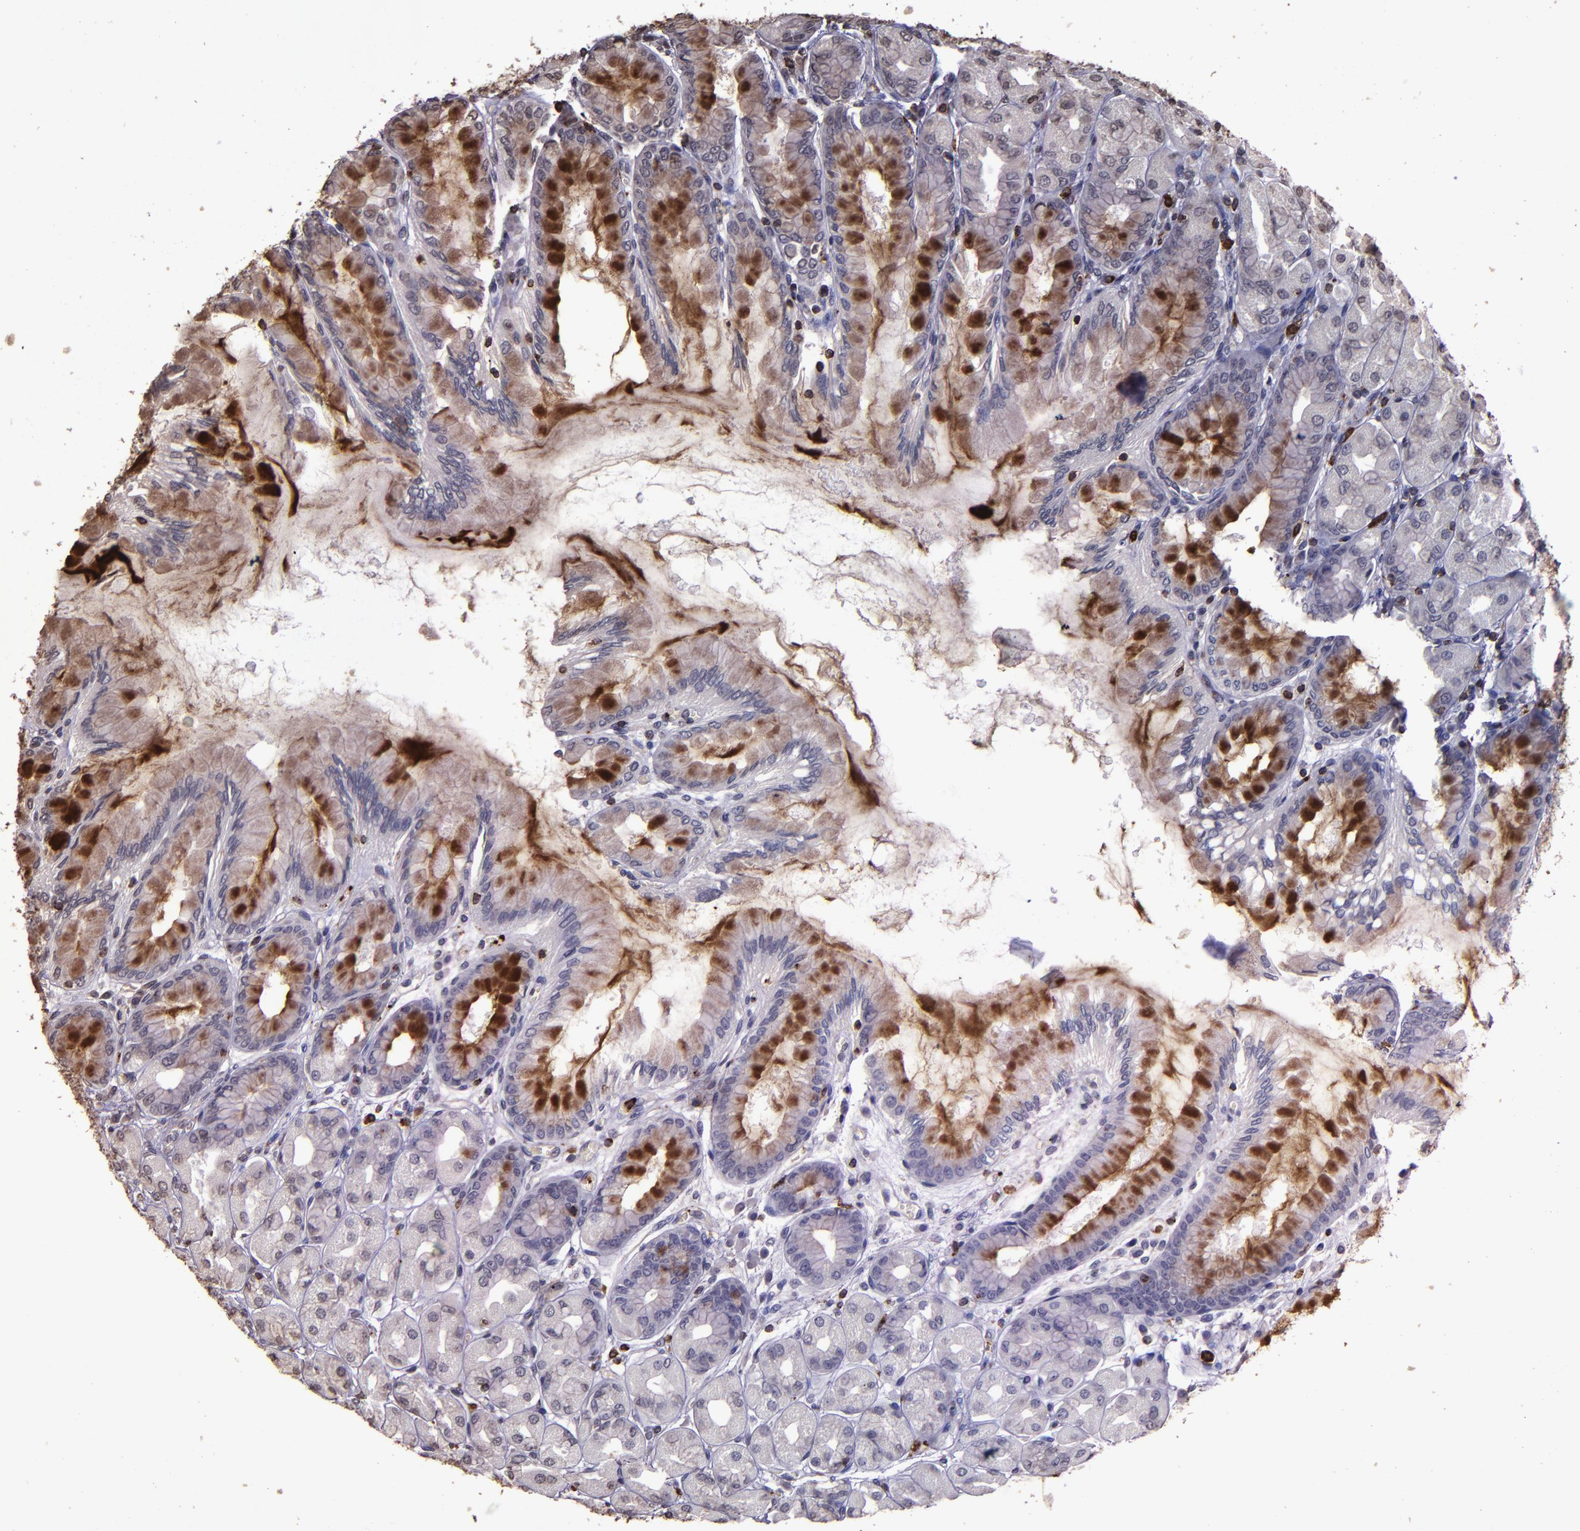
{"staining": {"intensity": "moderate", "quantity": "25%-75%", "location": "cytoplasmic/membranous"}, "tissue": "stomach", "cell_type": "Glandular cells", "image_type": "normal", "snomed": [{"axis": "morphology", "description": "Normal tissue, NOS"}, {"axis": "topography", "description": "Stomach, upper"}], "caption": "The photomicrograph exhibits immunohistochemical staining of unremarkable stomach. There is moderate cytoplasmic/membranous positivity is appreciated in approximately 25%-75% of glandular cells.", "gene": "SLC2A3", "patient": {"sex": "female", "age": 56}}